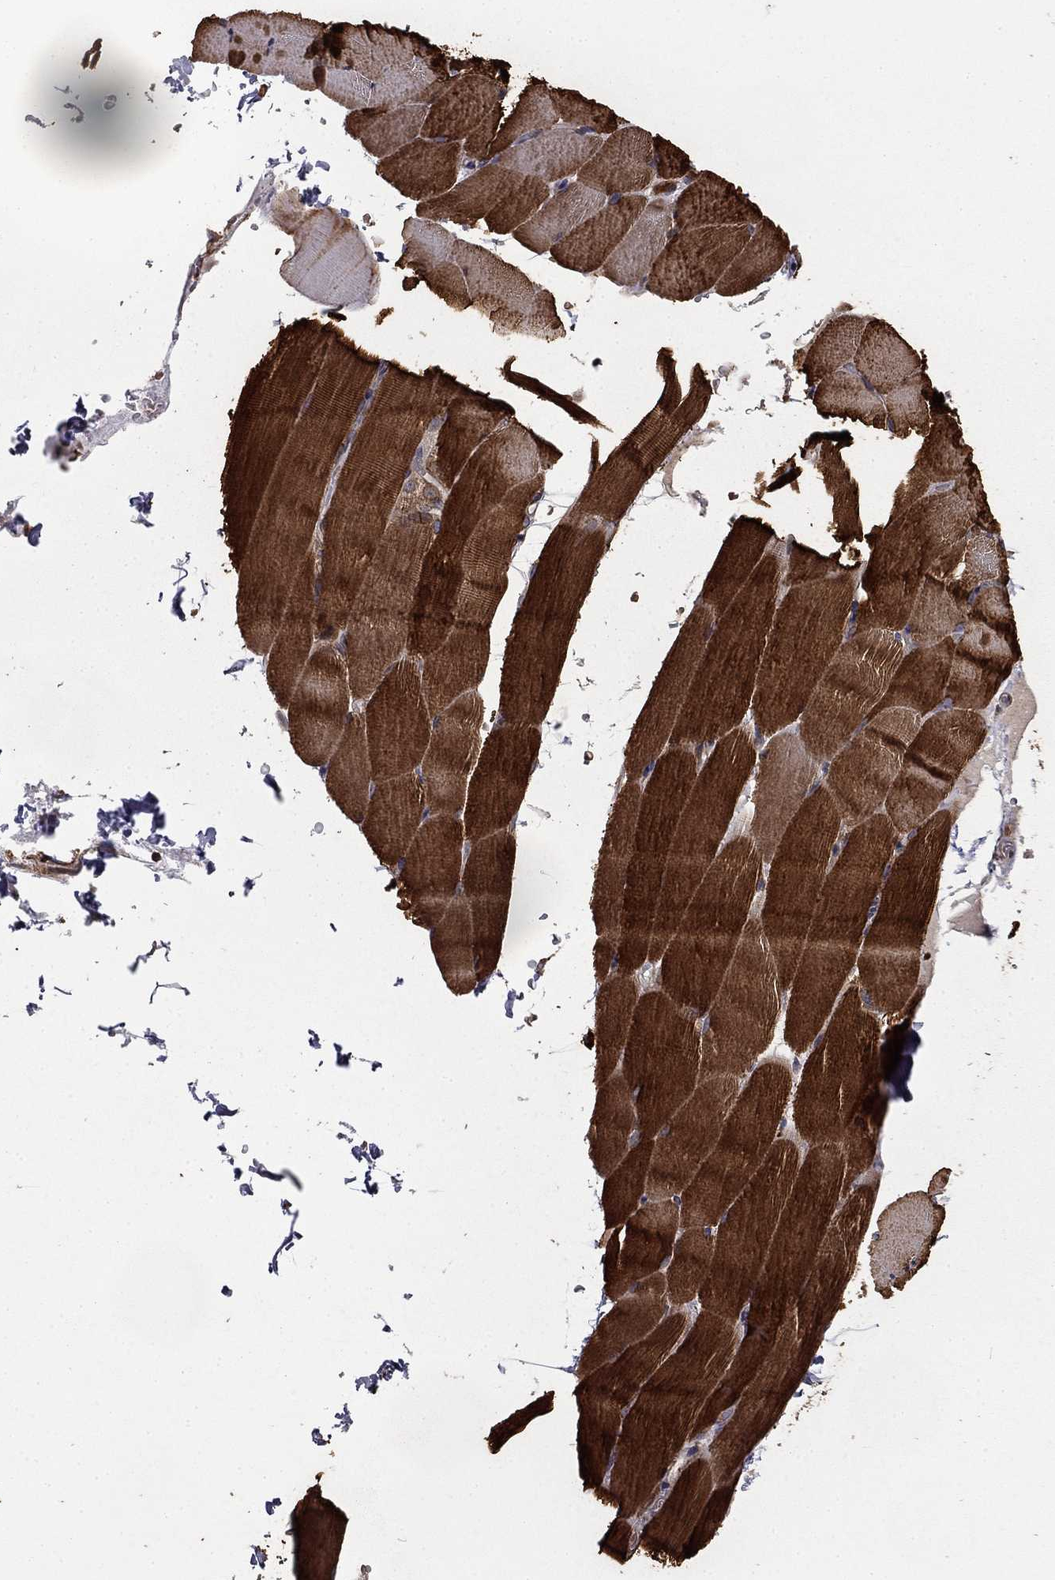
{"staining": {"intensity": "strong", "quantity": "25%-75%", "location": "cytoplasmic/membranous"}, "tissue": "skeletal muscle", "cell_type": "Myocytes", "image_type": "normal", "snomed": [{"axis": "morphology", "description": "Normal tissue, NOS"}, {"axis": "topography", "description": "Skeletal muscle"}], "caption": "Immunohistochemical staining of benign human skeletal muscle demonstrates high levels of strong cytoplasmic/membranous staining in about 25%-75% of myocytes. (Stains: DAB in brown, nuclei in blue, Microscopy: brightfield microscopy at high magnification).", "gene": "HABP4", "patient": {"sex": "female", "age": 37}}